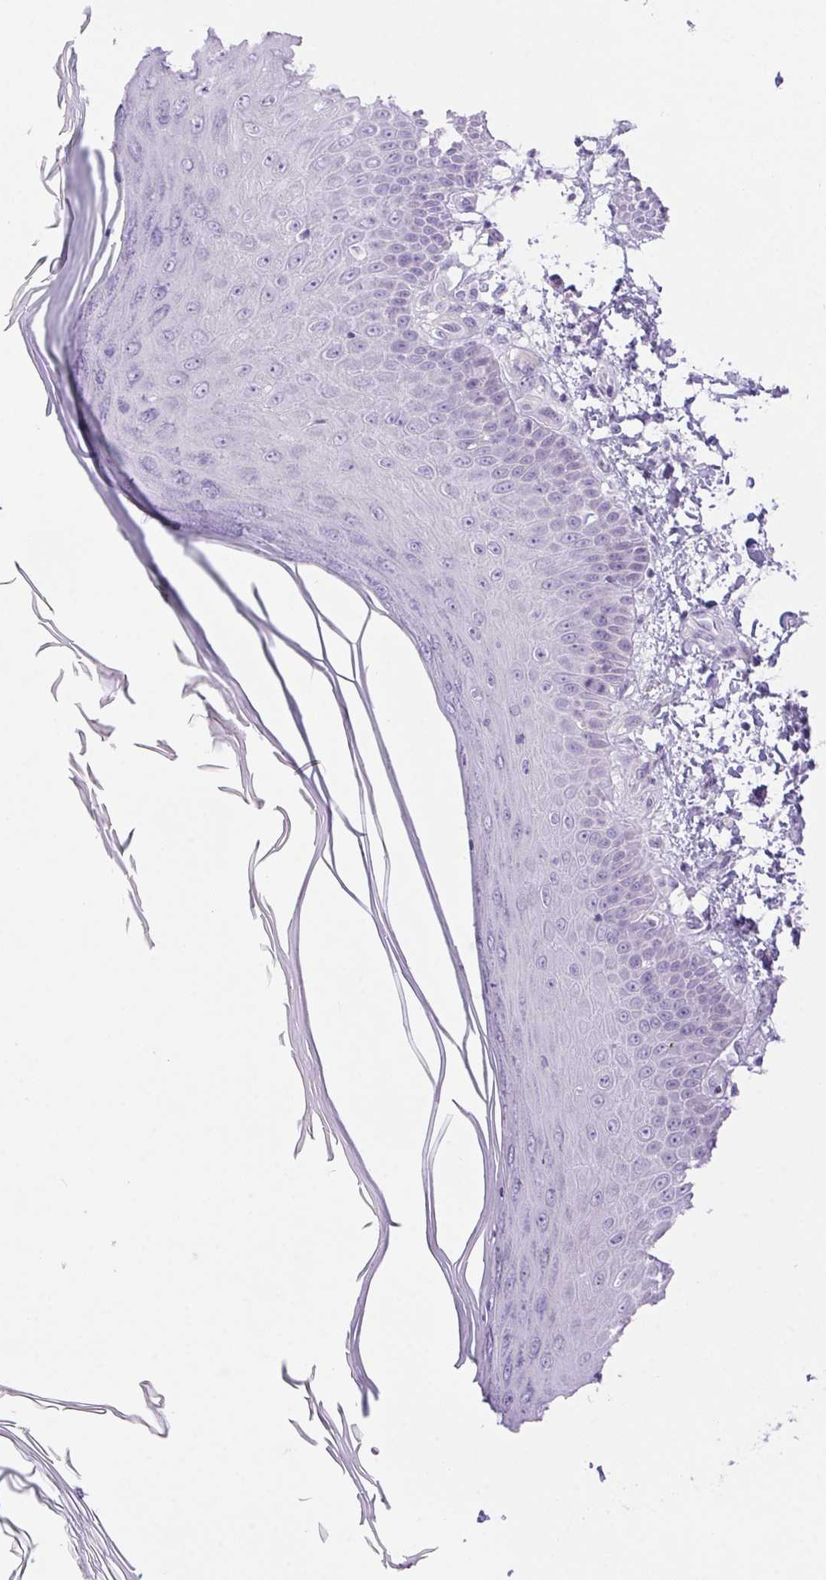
{"staining": {"intensity": "negative", "quantity": "none", "location": "none"}, "tissue": "skin", "cell_type": "Fibroblasts", "image_type": "normal", "snomed": [{"axis": "morphology", "description": "Normal tissue, NOS"}, {"axis": "topography", "description": "Skin"}], "caption": "Protein analysis of normal skin reveals no significant staining in fibroblasts.", "gene": "ERP27", "patient": {"sex": "female", "age": 62}}